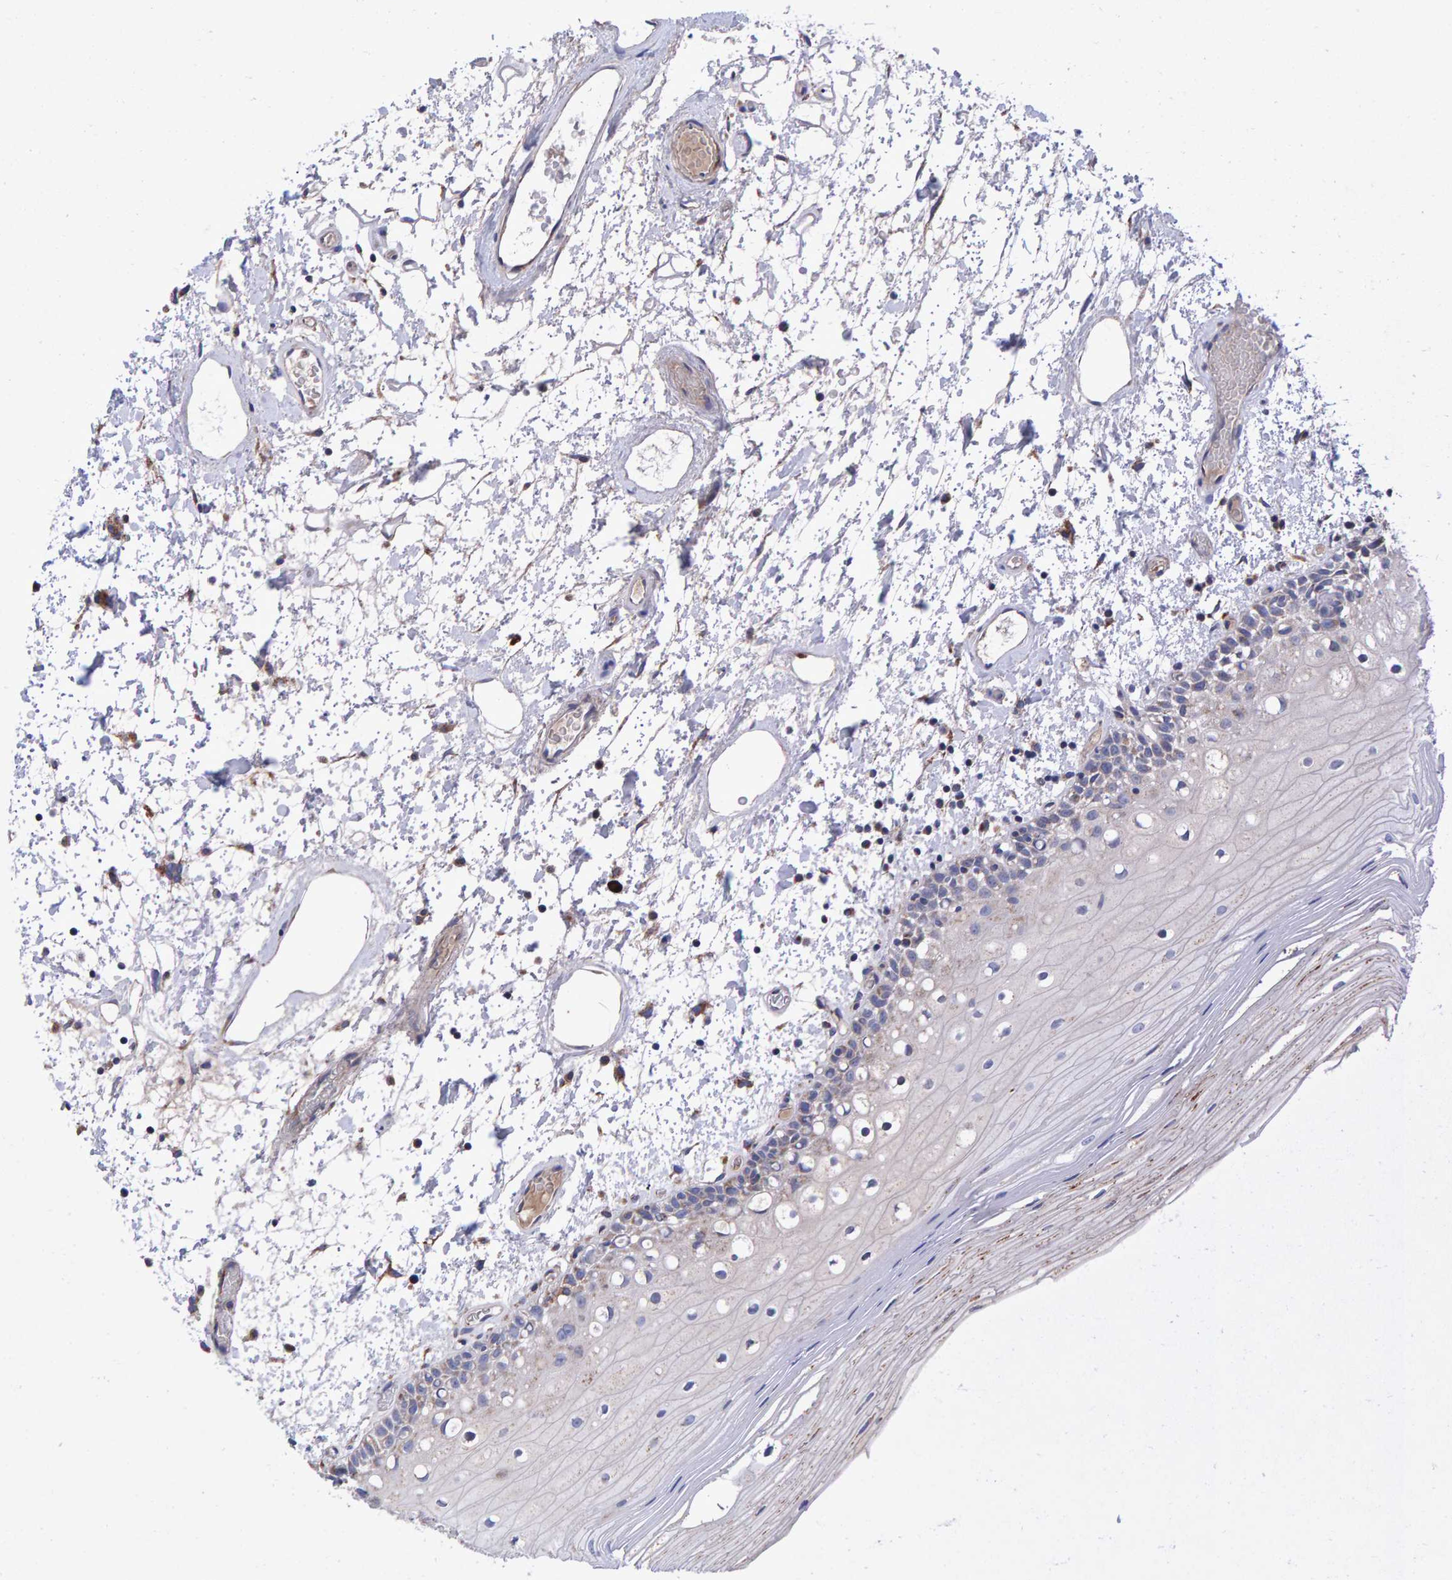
{"staining": {"intensity": "weak", "quantity": "25%-75%", "location": "cytoplasmic/membranous"}, "tissue": "oral mucosa", "cell_type": "Squamous epithelial cells", "image_type": "normal", "snomed": [{"axis": "morphology", "description": "Normal tissue, NOS"}, {"axis": "topography", "description": "Oral tissue"}], "caption": "High-power microscopy captured an immunohistochemistry histopathology image of benign oral mucosa, revealing weak cytoplasmic/membranous positivity in approximately 25%-75% of squamous epithelial cells.", "gene": "EFR3A", "patient": {"sex": "male", "age": 52}}